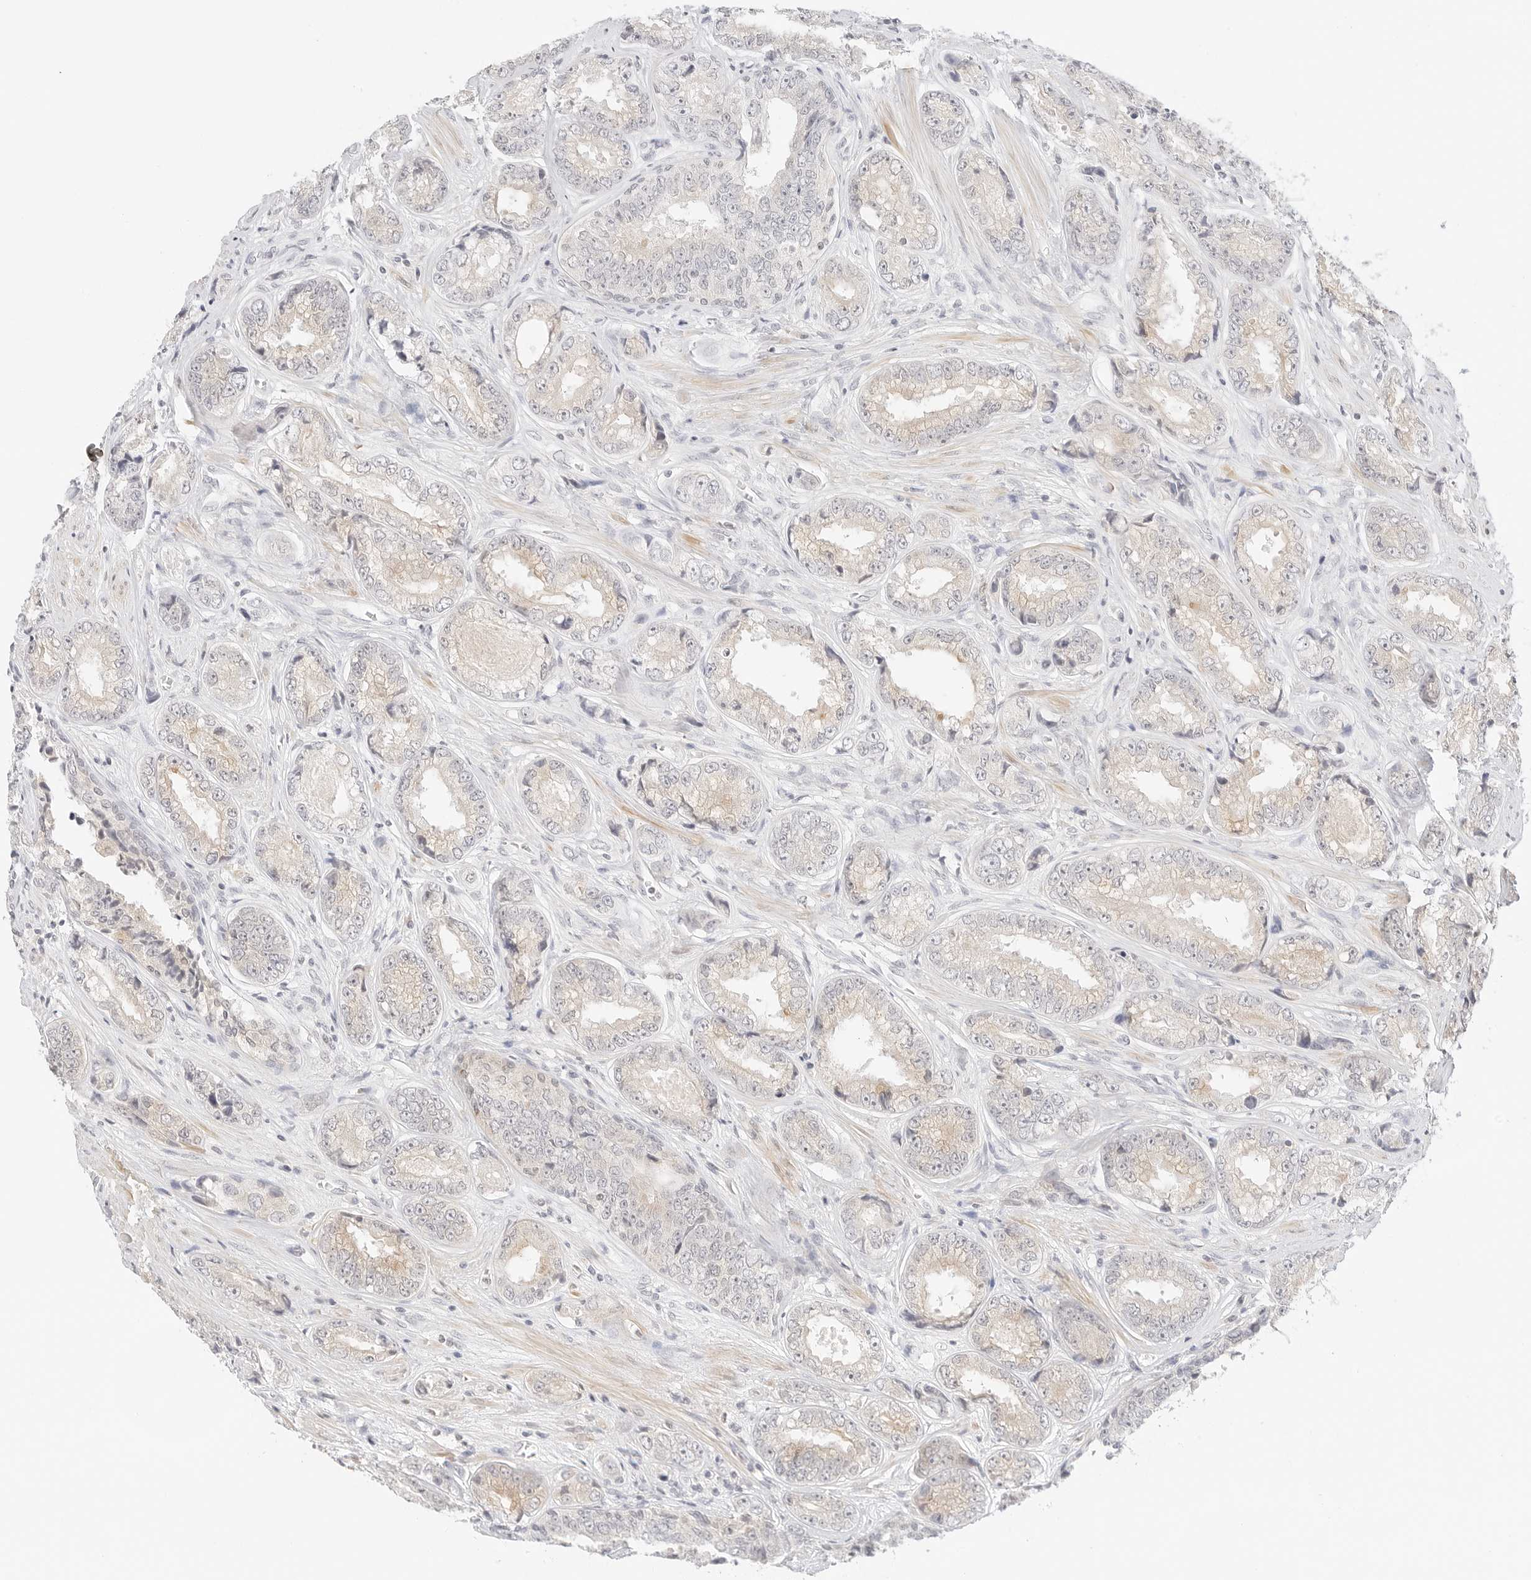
{"staining": {"intensity": "moderate", "quantity": "<25%", "location": "cytoplasmic/membranous"}, "tissue": "prostate cancer", "cell_type": "Tumor cells", "image_type": "cancer", "snomed": [{"axis": "morphology", "description": "Adenocarcinoma, High grade"}, {"axis": "topography", "description": "Prostate"}], "caption": "Prostate cancer was stained to show a protein in brown. There is low levels of moderate cytoplasmic/membranous expression in approximately <25% of tumor cells.", "gene": "GNAS", "patient": {"sex": "male", "age": 61}}